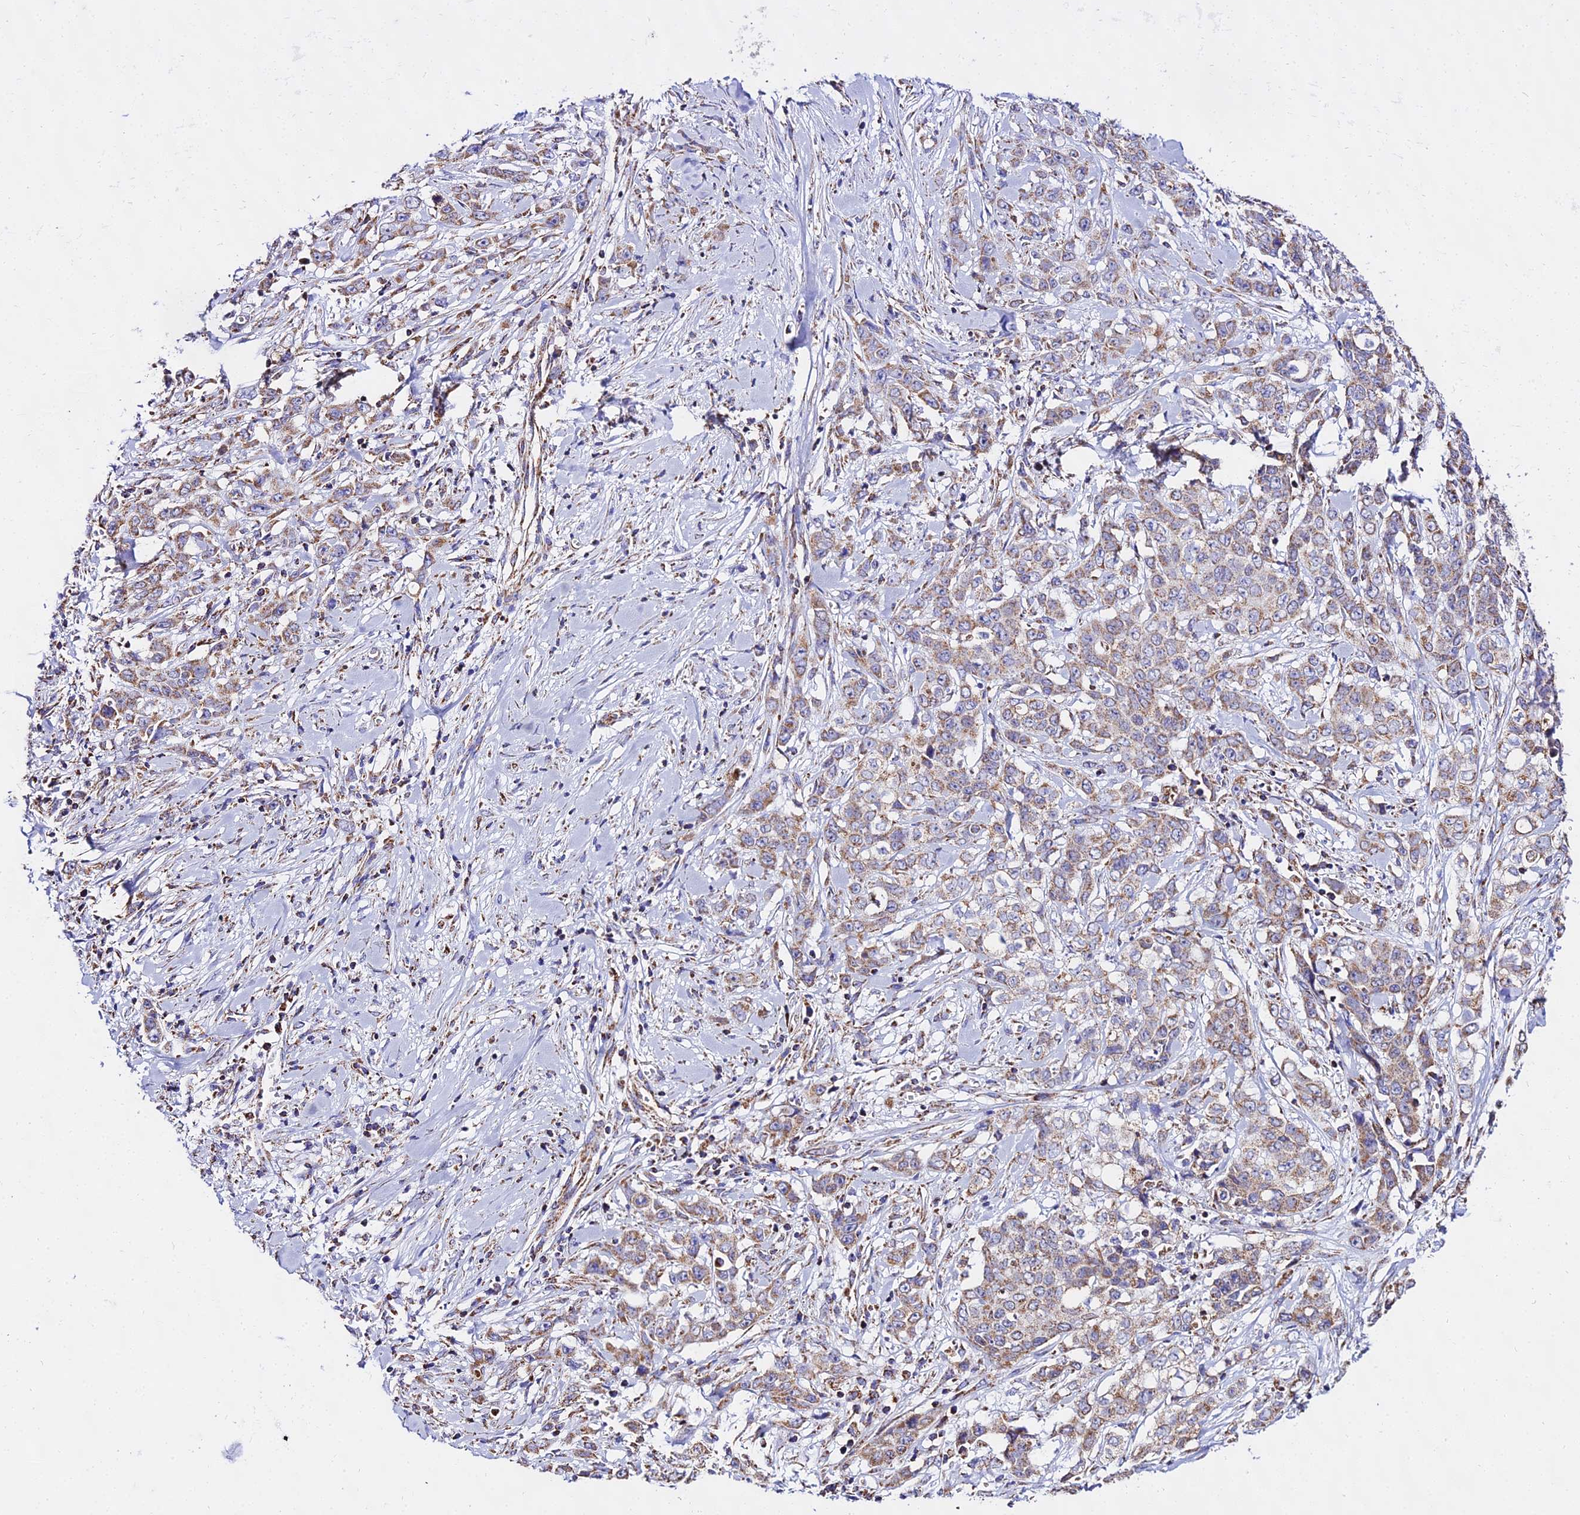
{"staining": {"intensity": "weak", "quantity": ">75%", "location": "cytoplasmic/membranous"}, "tissue": "stomach cancer", "cell_type": "Tumor cells", "image_type": "cancer", "snomed": [{"axis": "morphology", "description": "Adenocarcinoma, NOS"}, {"axis": "topography", "description": "Stomach, upper"}], "caption": "Weak cytoplasmic/membranous staining for a protein is identified in approximately >75% of tumor cells of stomach cancer using immunohistochemistry.", "gene": "ATP5PD", "patient": {"sex": "male", "age": 62}}